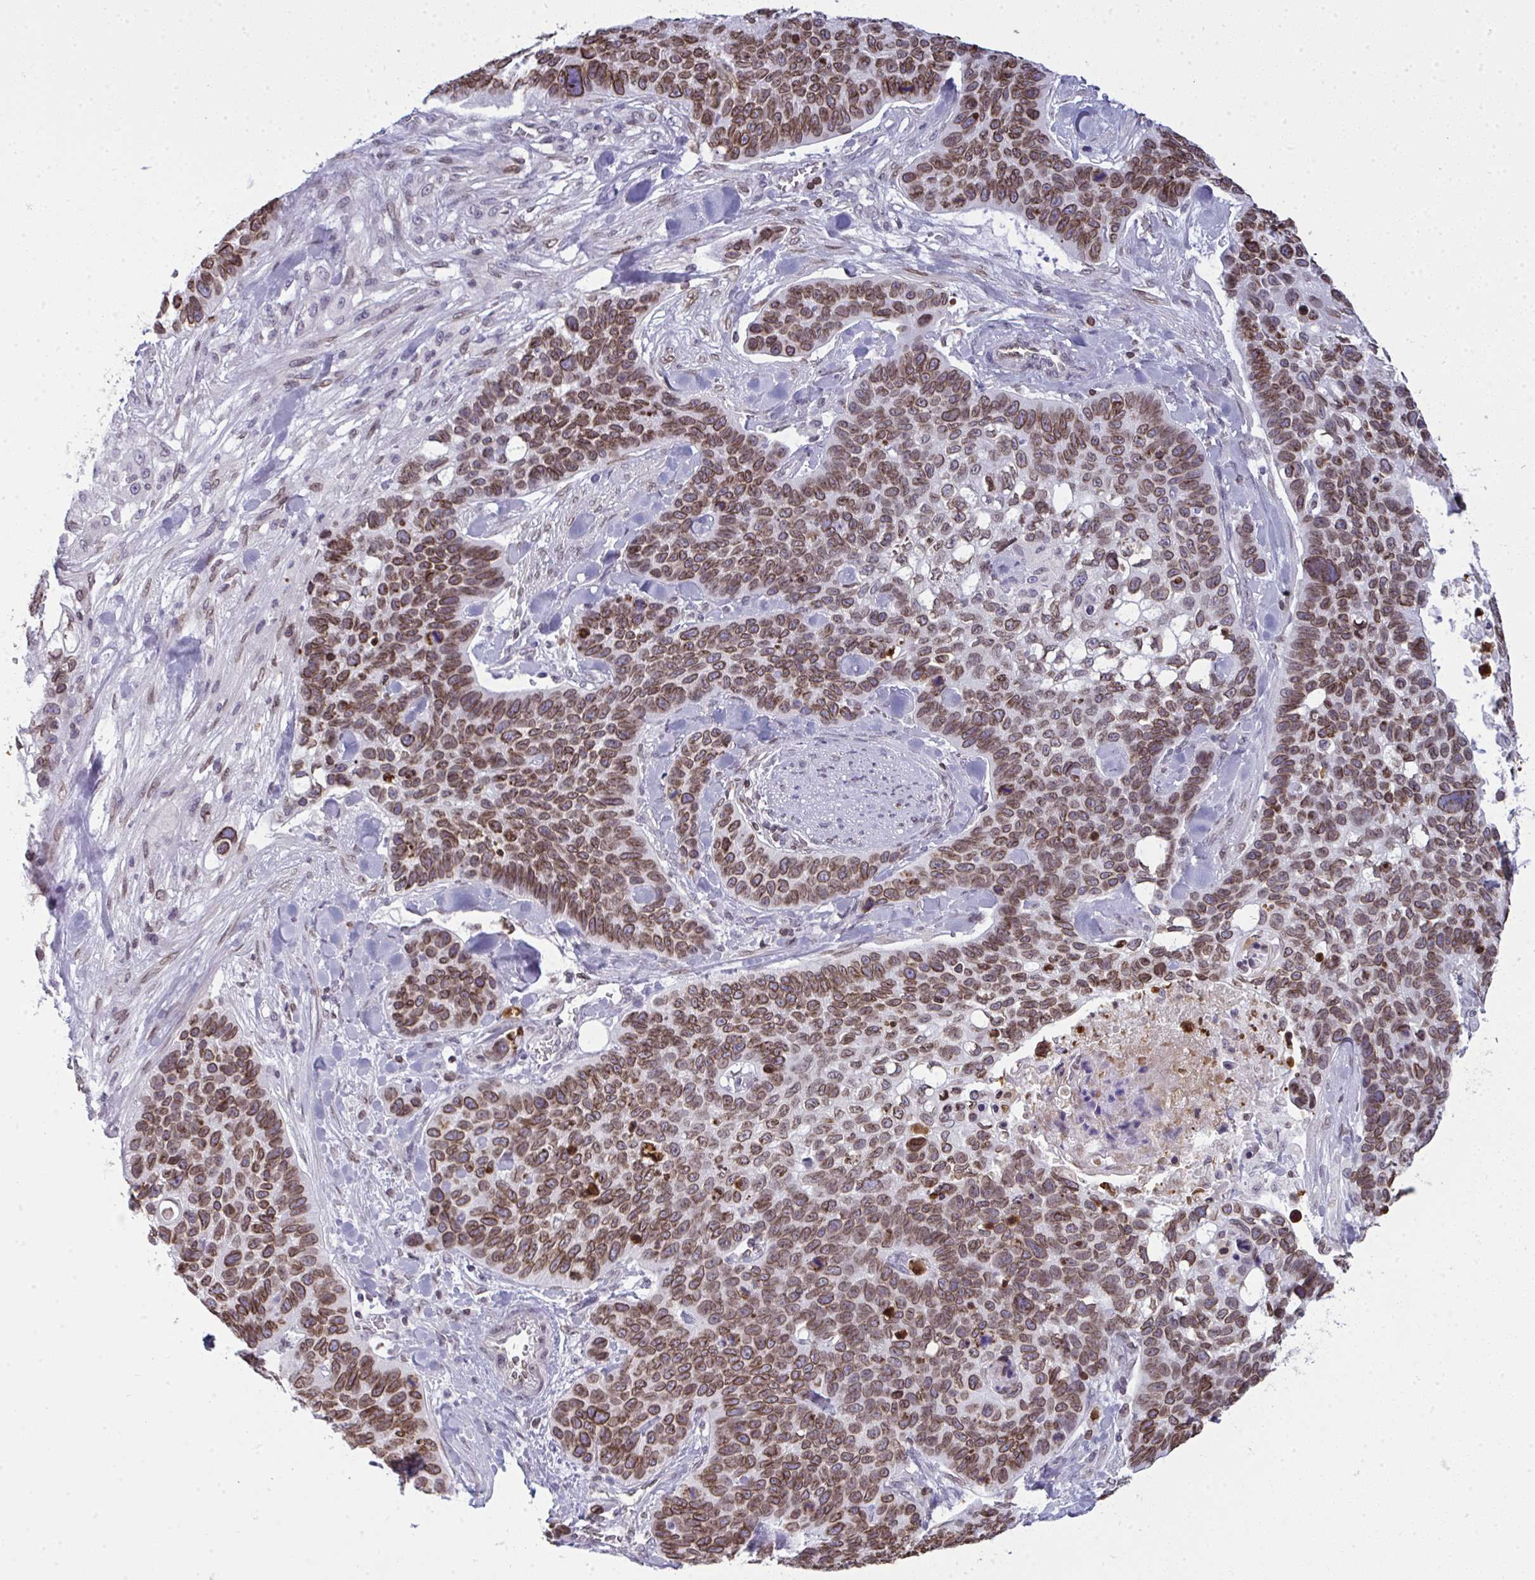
{"staining": {"intensity": "moderate", "quantity": ">75%", "location": "cytoplasmic/membranous,nuclear"}, "tissue": "lung cancer", "cell_type": "Tumor cells", "image_type": "cancer", "snomed": [{"axis": "morphology", "description": "Squamous cell carcinoma, NOS"}, {"axis": "topography", "description": "Lung"}], "caption": "Immunohistochemical staining of human lung cancer demonstrates medium levels of moderate cytoplasmic/membranous and nuclear protein staining in about >75% of tumor cells.", "gene": "LMNB2", "patient": {"sex": "male", "age": 62}}